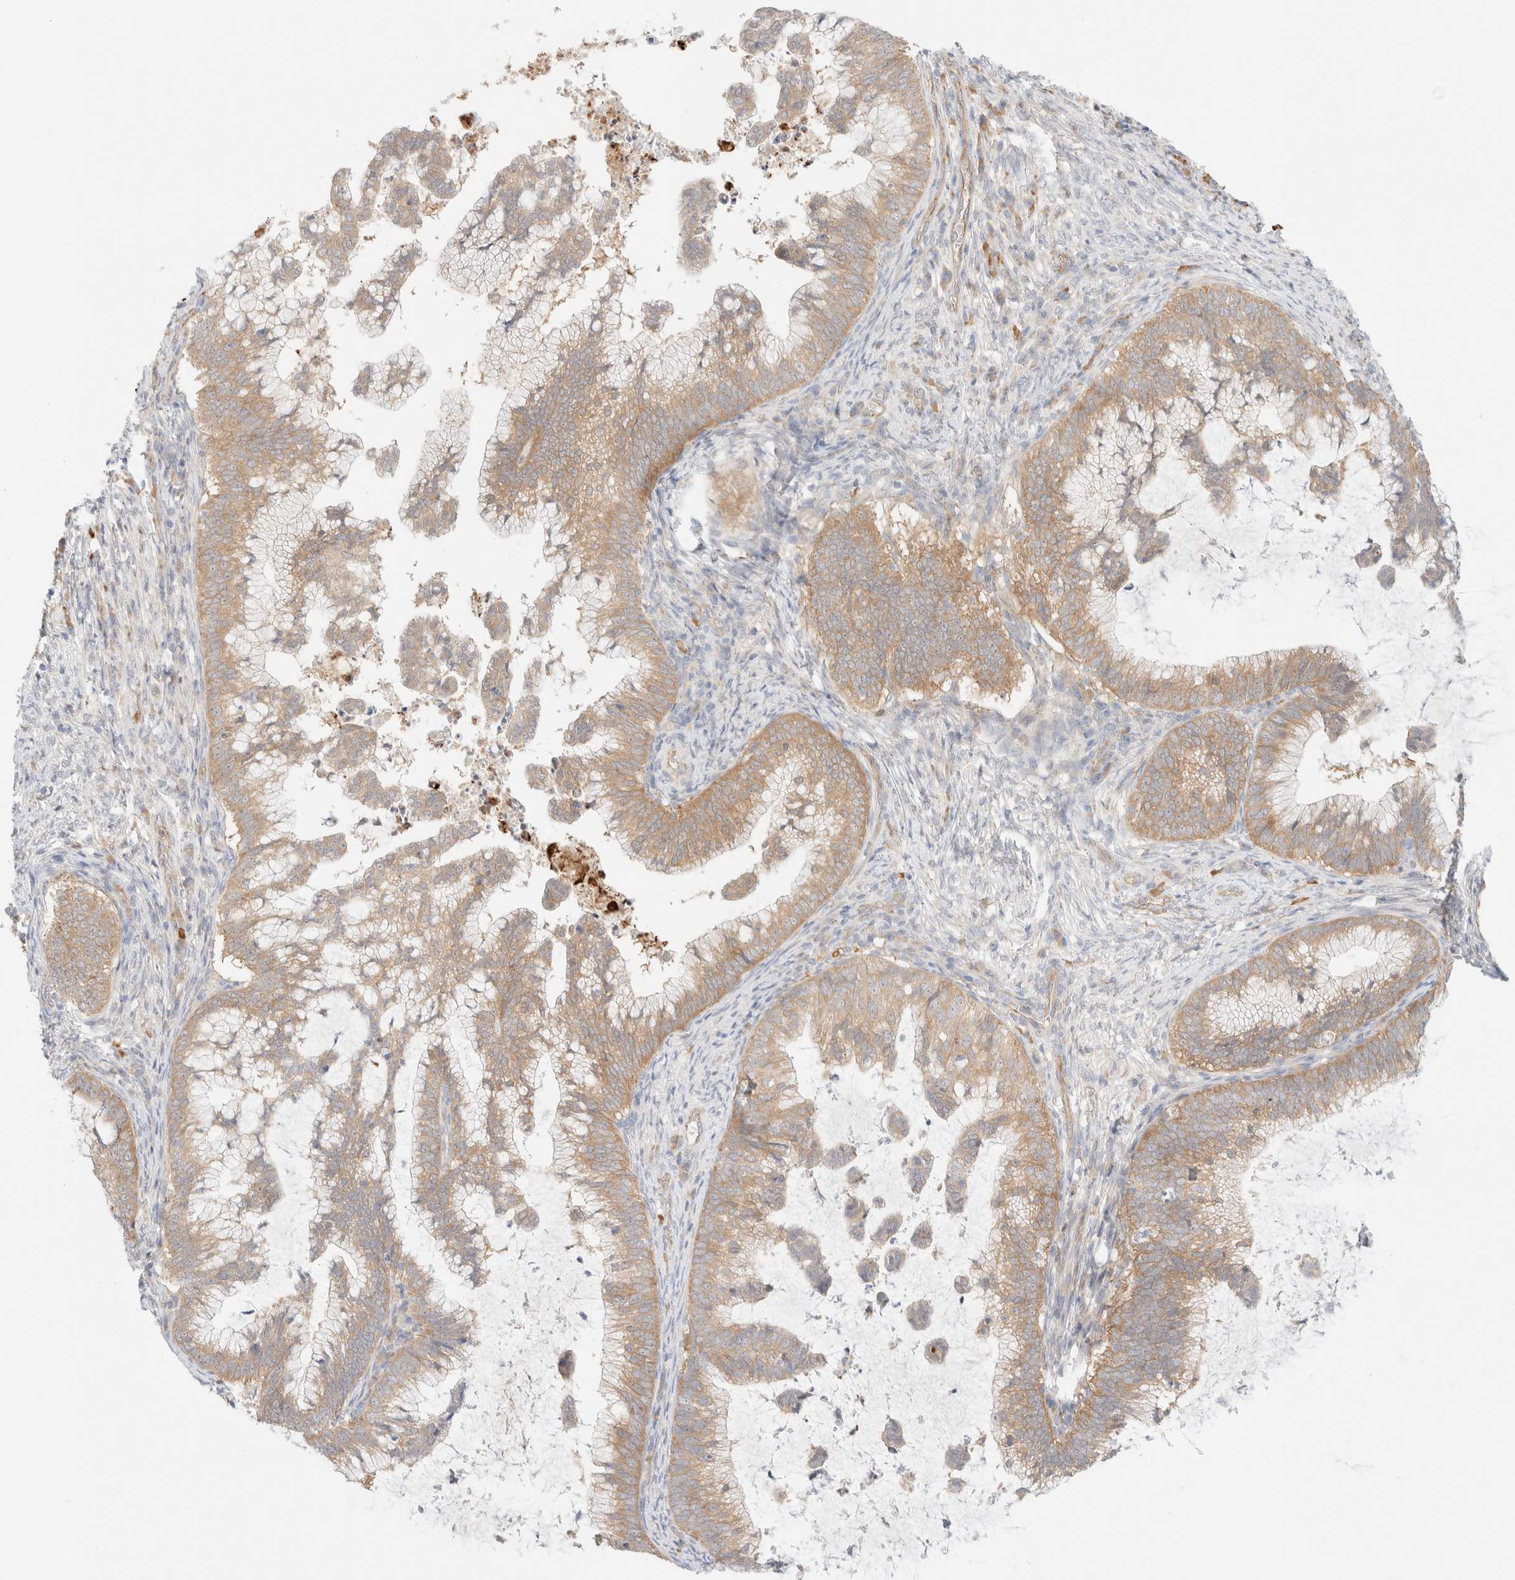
{"staining": {"intensity": "moderate", "quantity": ">75%", "location": "cytoplasmic/membranous"}, "tissue": "cervical cancer", "cell_type": "Tumor cells", "image_type": "cancer", "snomed": [{"axis": "morphology", "description": "Adenocarcinoma, NOS"}, {"axis": "topography", "description": "Cervix"}], "caption": "A medium amount of moderate cytoplasmic/membranous expression is present in about >75% of tumor cells in cervical adenocarcinoma tissue.", "gene": "UNC13B", "patient": {"sex": "female", "age": 36}}